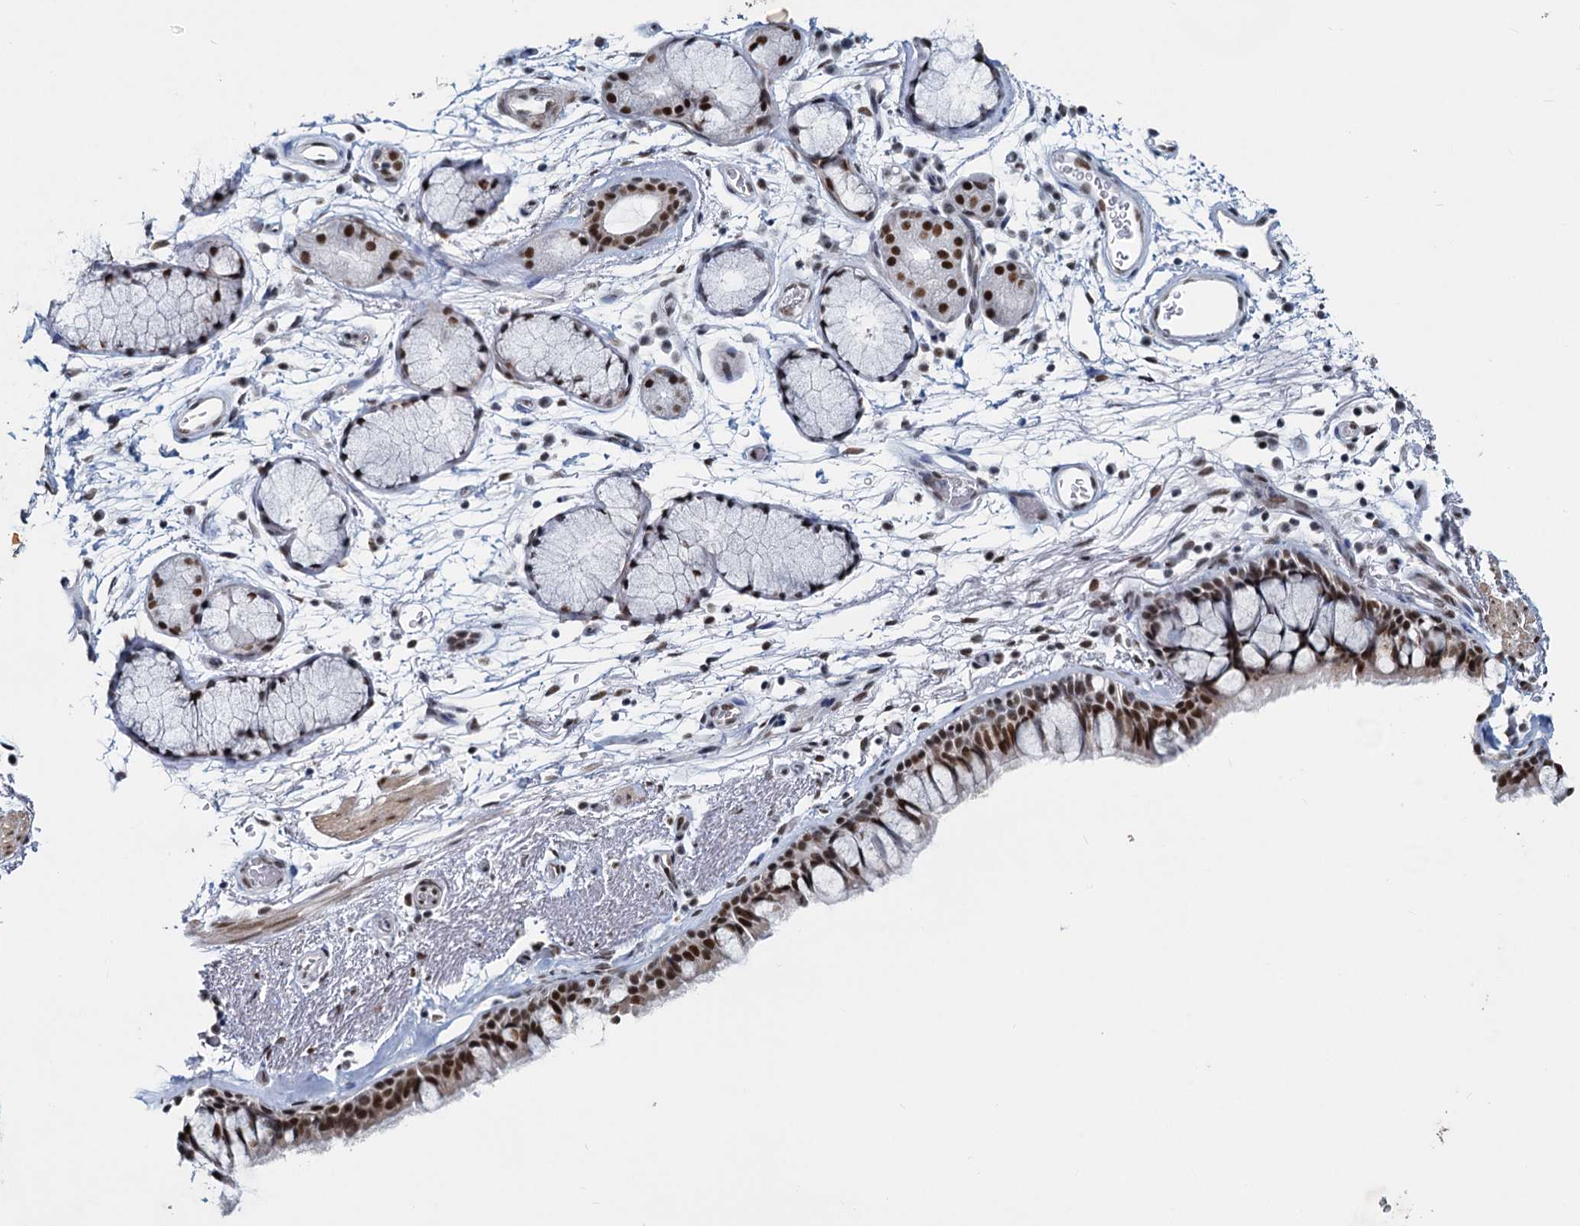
{"staining": {"intensity": "moderate", "quantity": ">75%", "location": "nuclear"}, "tissue": "bronchus", "cell_type": "Respiratory epithelial cells", "image_type": "normal", "snomed": [{"axis": "morphology", "description": "Normal tissue, NOS"}, {"axis": "topography", "description": "Bronchus"}], "caption": "This is an image of immunohistochemistry staining of unremarkable bronchus, which shows moderate staining in the nuclear of respiratory epithelial cells.", "gene": "METTL14", "patient": {"sex": "male", "age": 65}}